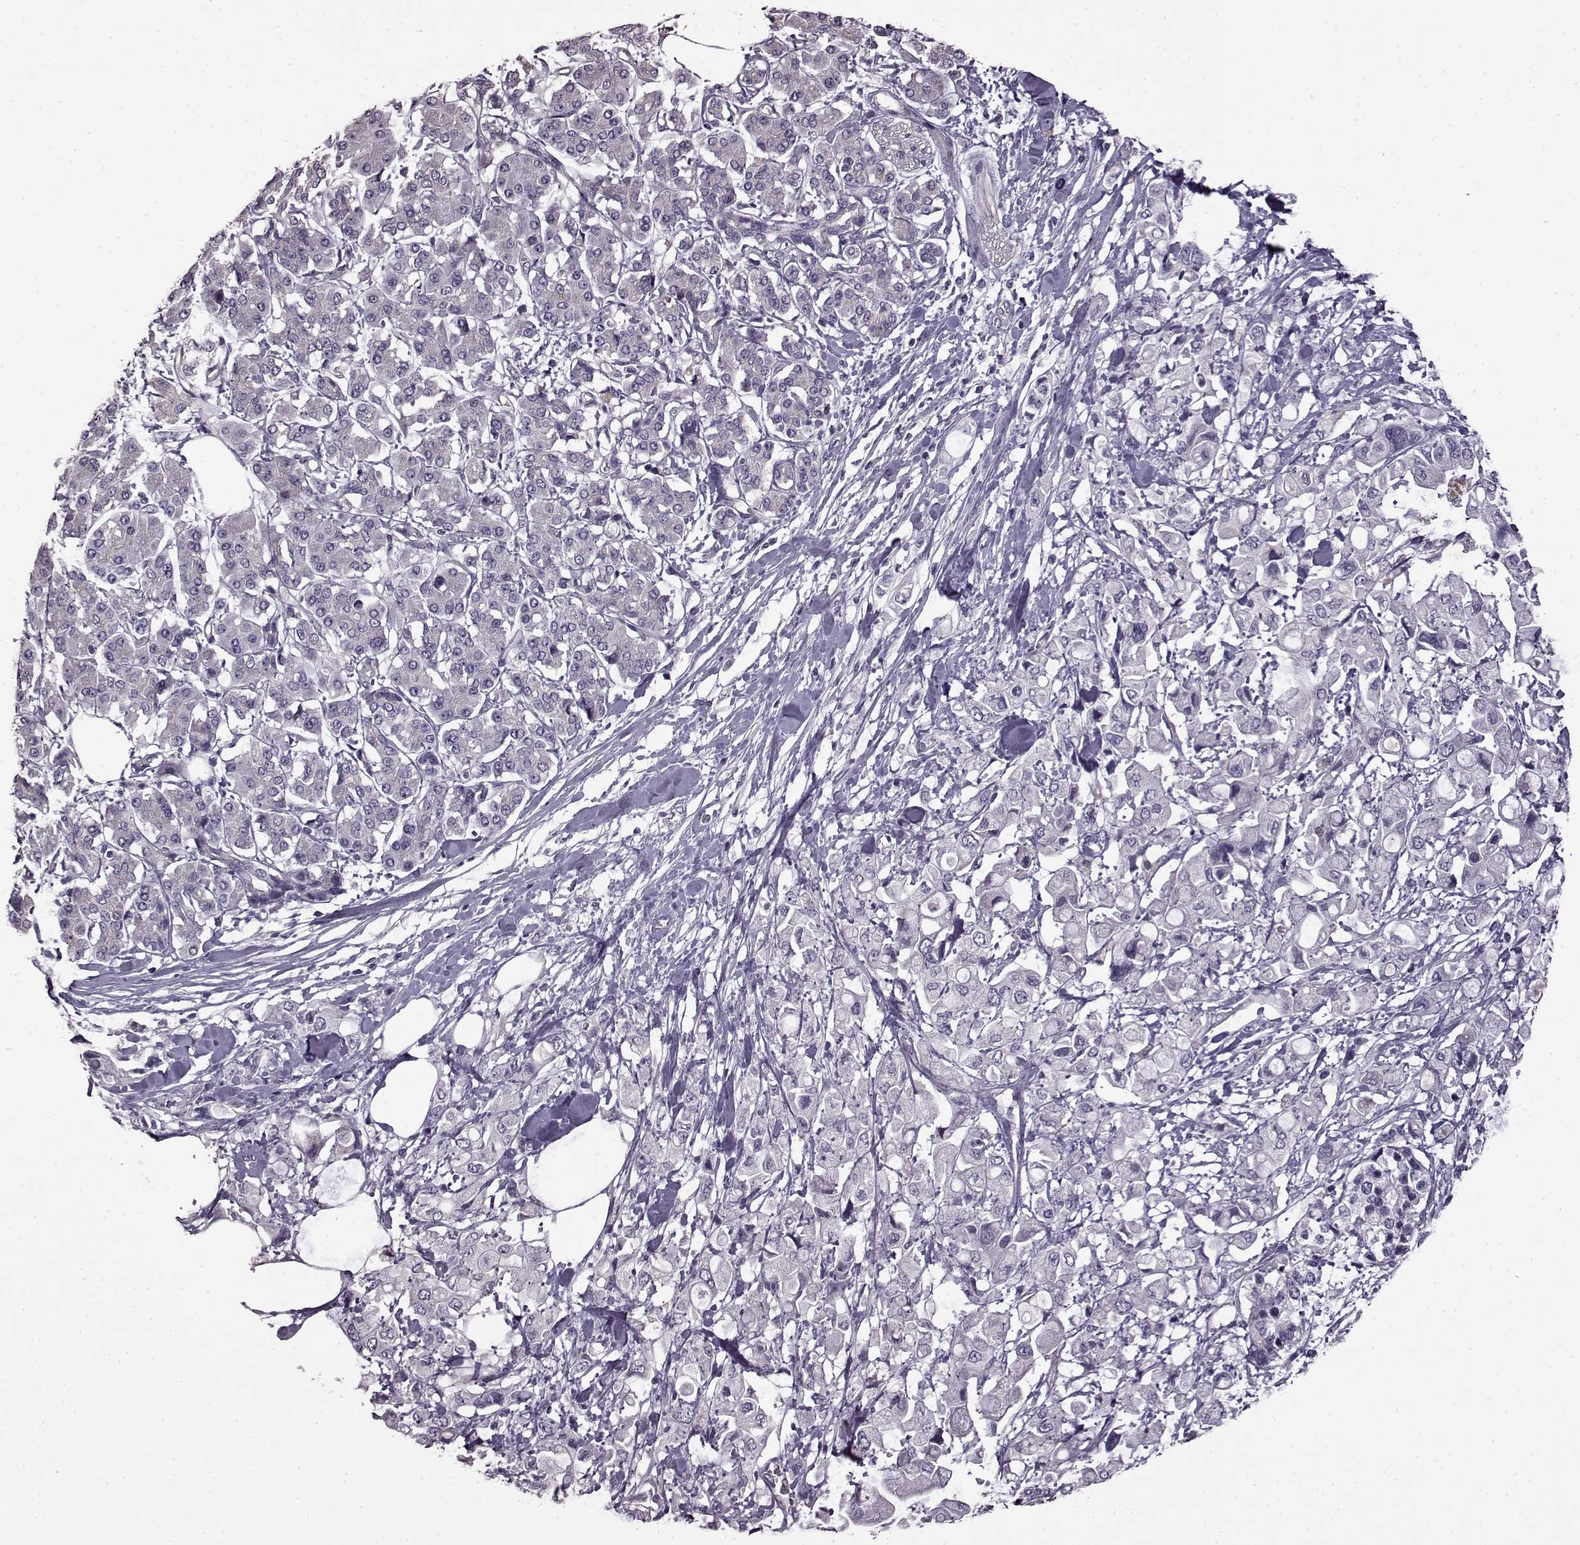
{"staining": {"intensity": "negative", "quantity": "none", "location": "none"}, "tissue": "pancreatic cancer", "cell_type": "Tumor cells", "image_type": "cancer", "snomed": [{"axis": "morphology", "description": "Adenocarcinoma, NOS"}, {"axis": "topography", "description": "Pancreas"}], "caption": "There is no significant expression in tumor cells of pancreatic adenocarcinoma.", "gene": "EDDM3B", "patient": {"sex": "female", "age": 56}}